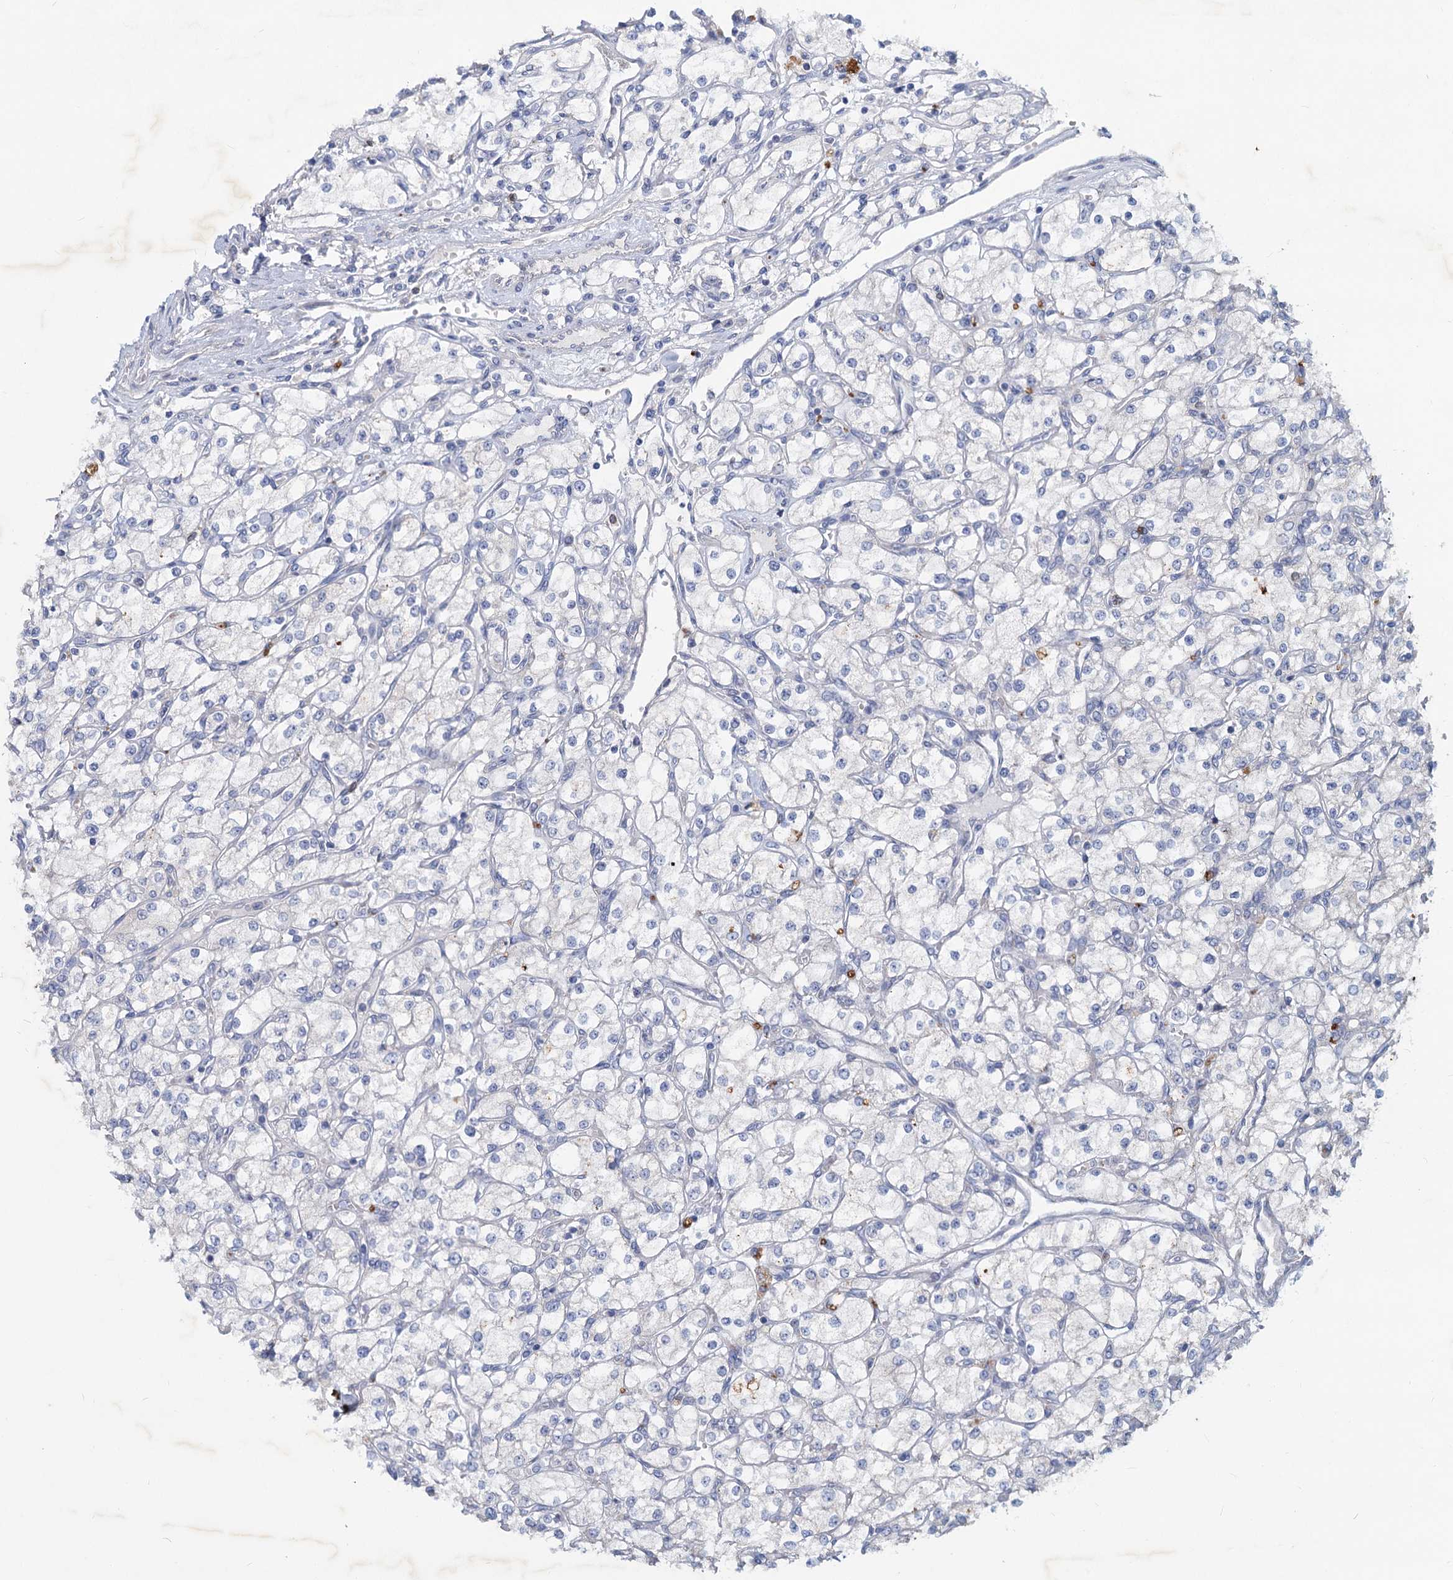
{"staining": {"intensity": "negative", "quantity": "none", "location": "none"}, "tissue": "renal cancer", "cell_type": "Tumor cells", "image_type": "cancer", "snomed": [{"axis": "morphology", "description": "Adenocarcinoma, NOS"}, {"axis": "topography", "description": "Kidney"}], "caption": "Immunohistochemistry (IHC) photomicrograph of human renal adenocarcinoma stained for a protein (brown), which demonstrates no staining in tumor cells.", "gene": "TMX2", "patient": {"sex": "male", "age": 80}}